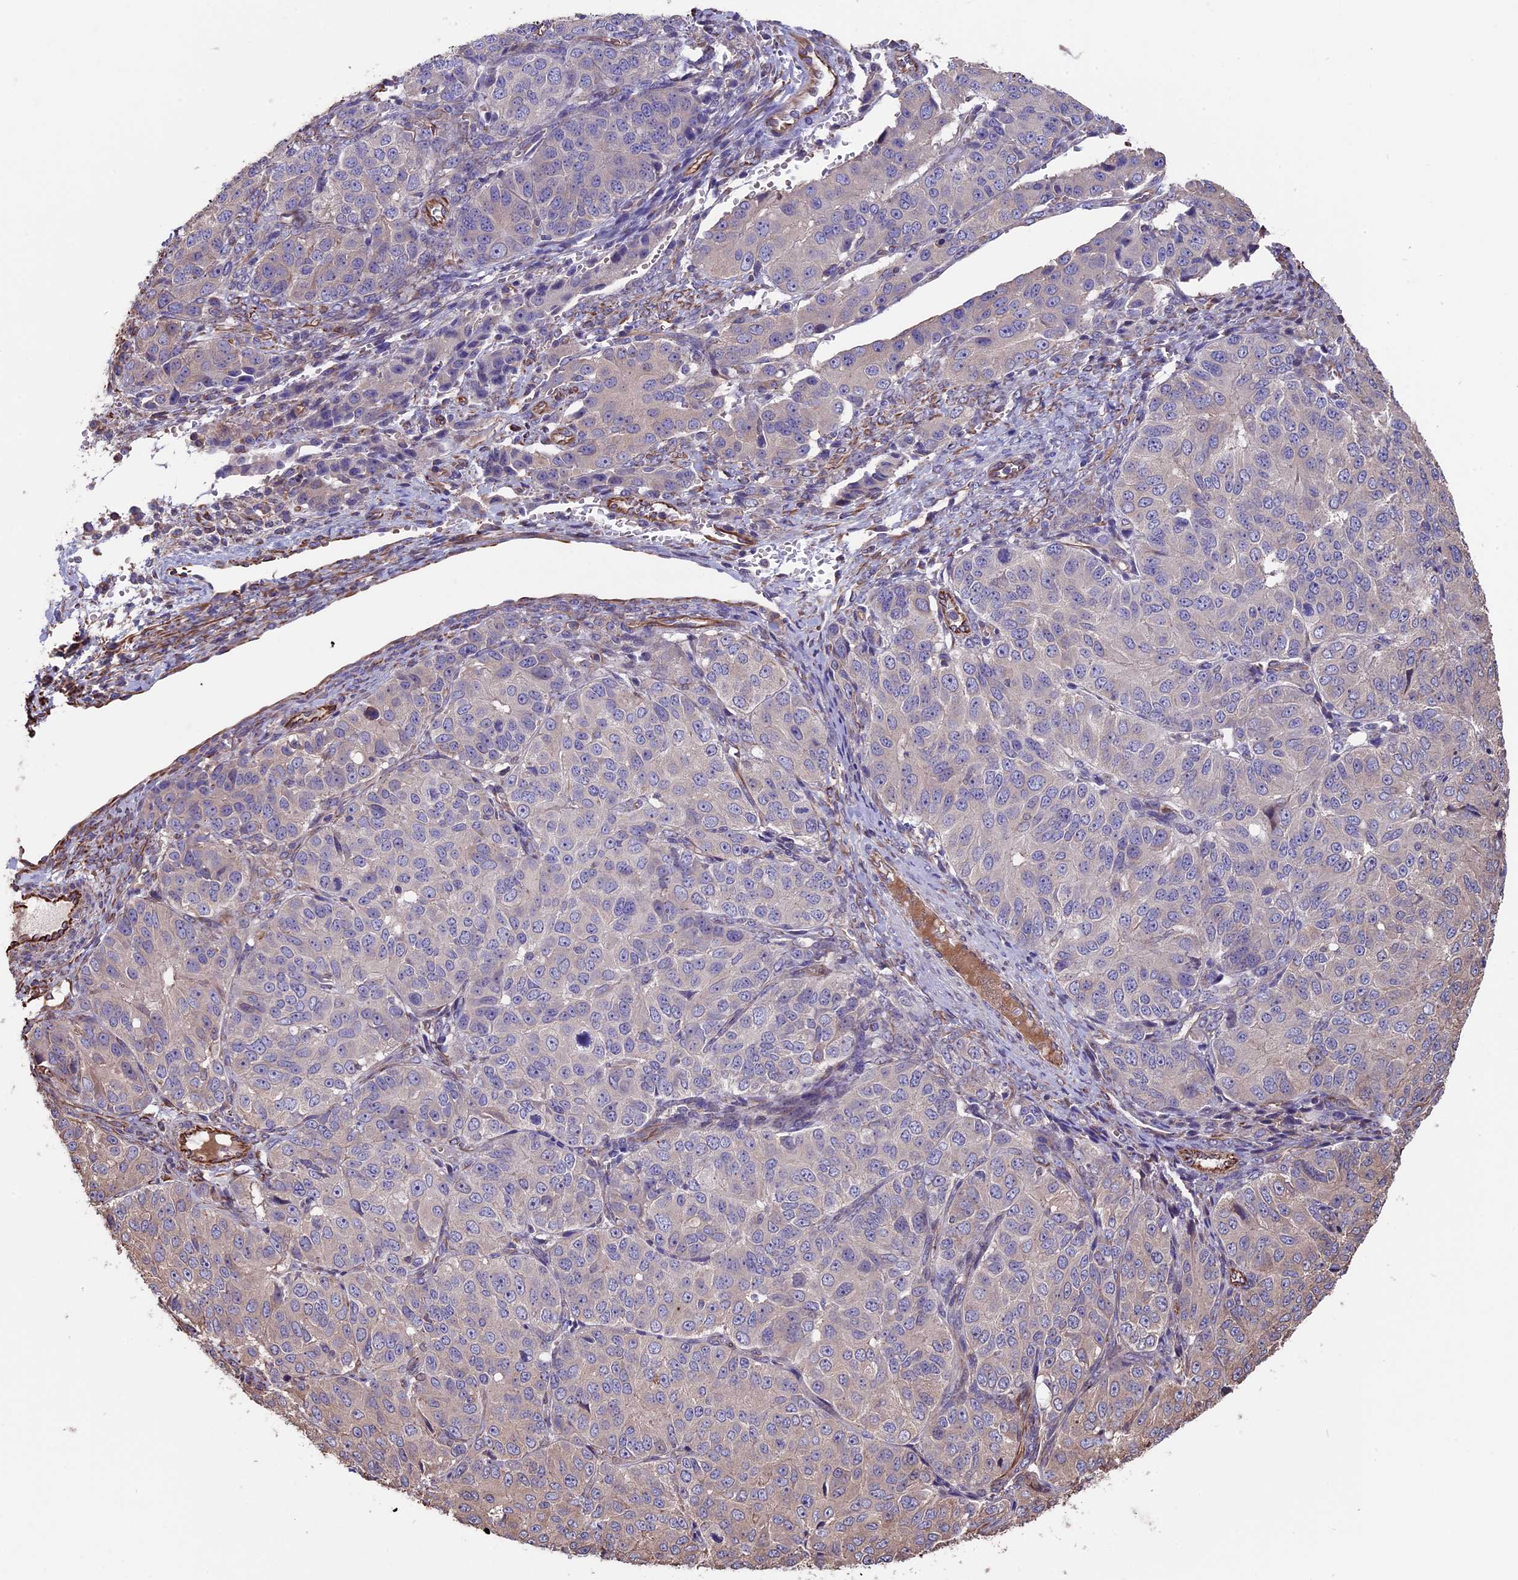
{"staining": {"intensity": "weak", "quantity": "<25%", "location": "cytoplasmic/membranous"}, "tissue": "ovarian cancer", "cell_type": "Tumor cells", "image_type": "cancer", "snomed": [{"axis": "morphology", "description": "Carcinoma, endometroid"}, {"axis": "topography", "description": "Ovary"}], "caption": "Tumor cells show no significant staining in ovarian cancer. (Brightfield microscopy of DAB (3,3'-diaminobenzidine) immunohistochemistry at high magnification).", "gene": "SEH1L", "patient": {"sex": "female", "age": 51}}